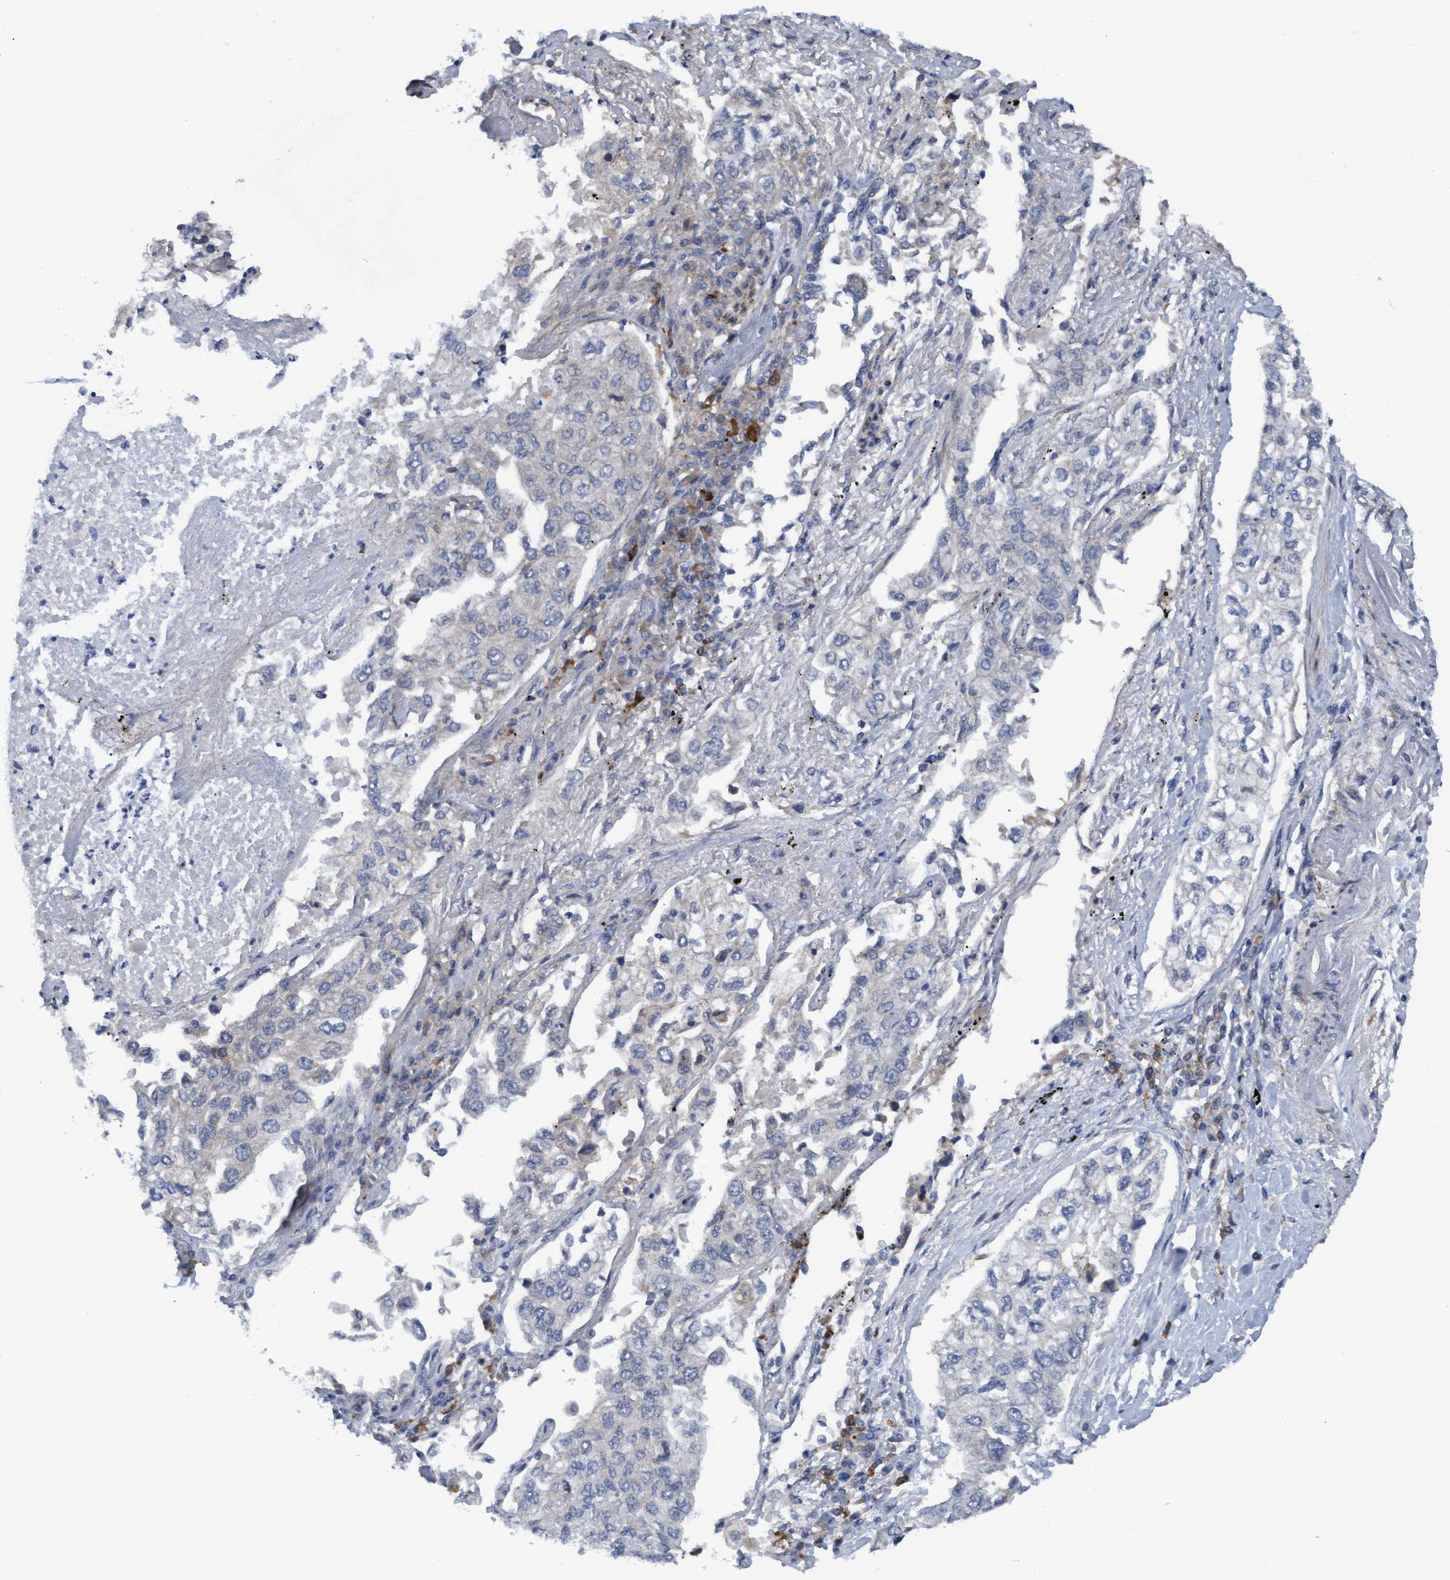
{"staining": {"intensity": "negative", "quantity": "none", "location": "none"}, "tissue": "lung cancer", "cell_type": "Tumor cells", "image_type": "cancer", "snomed": [{"axis": "morphology", "description": "Inflammation, NOS"}, {"axis": "morphology", "description": "Adenocarcinoma, NOS"}, {"axis": "topography", "description": "Lung"}], "caption": "Adenocarcinoma (lung) was stained to show a protein in brown. There is no significant staining in tumor cells. The staining is performed using DAB (3,3'-diaminobenzidine) brown chromogen with nuclei counter-stained in using hematoxylin.", "gene": "PLCD1", "patient": {"sex": "male", "age": 63}}